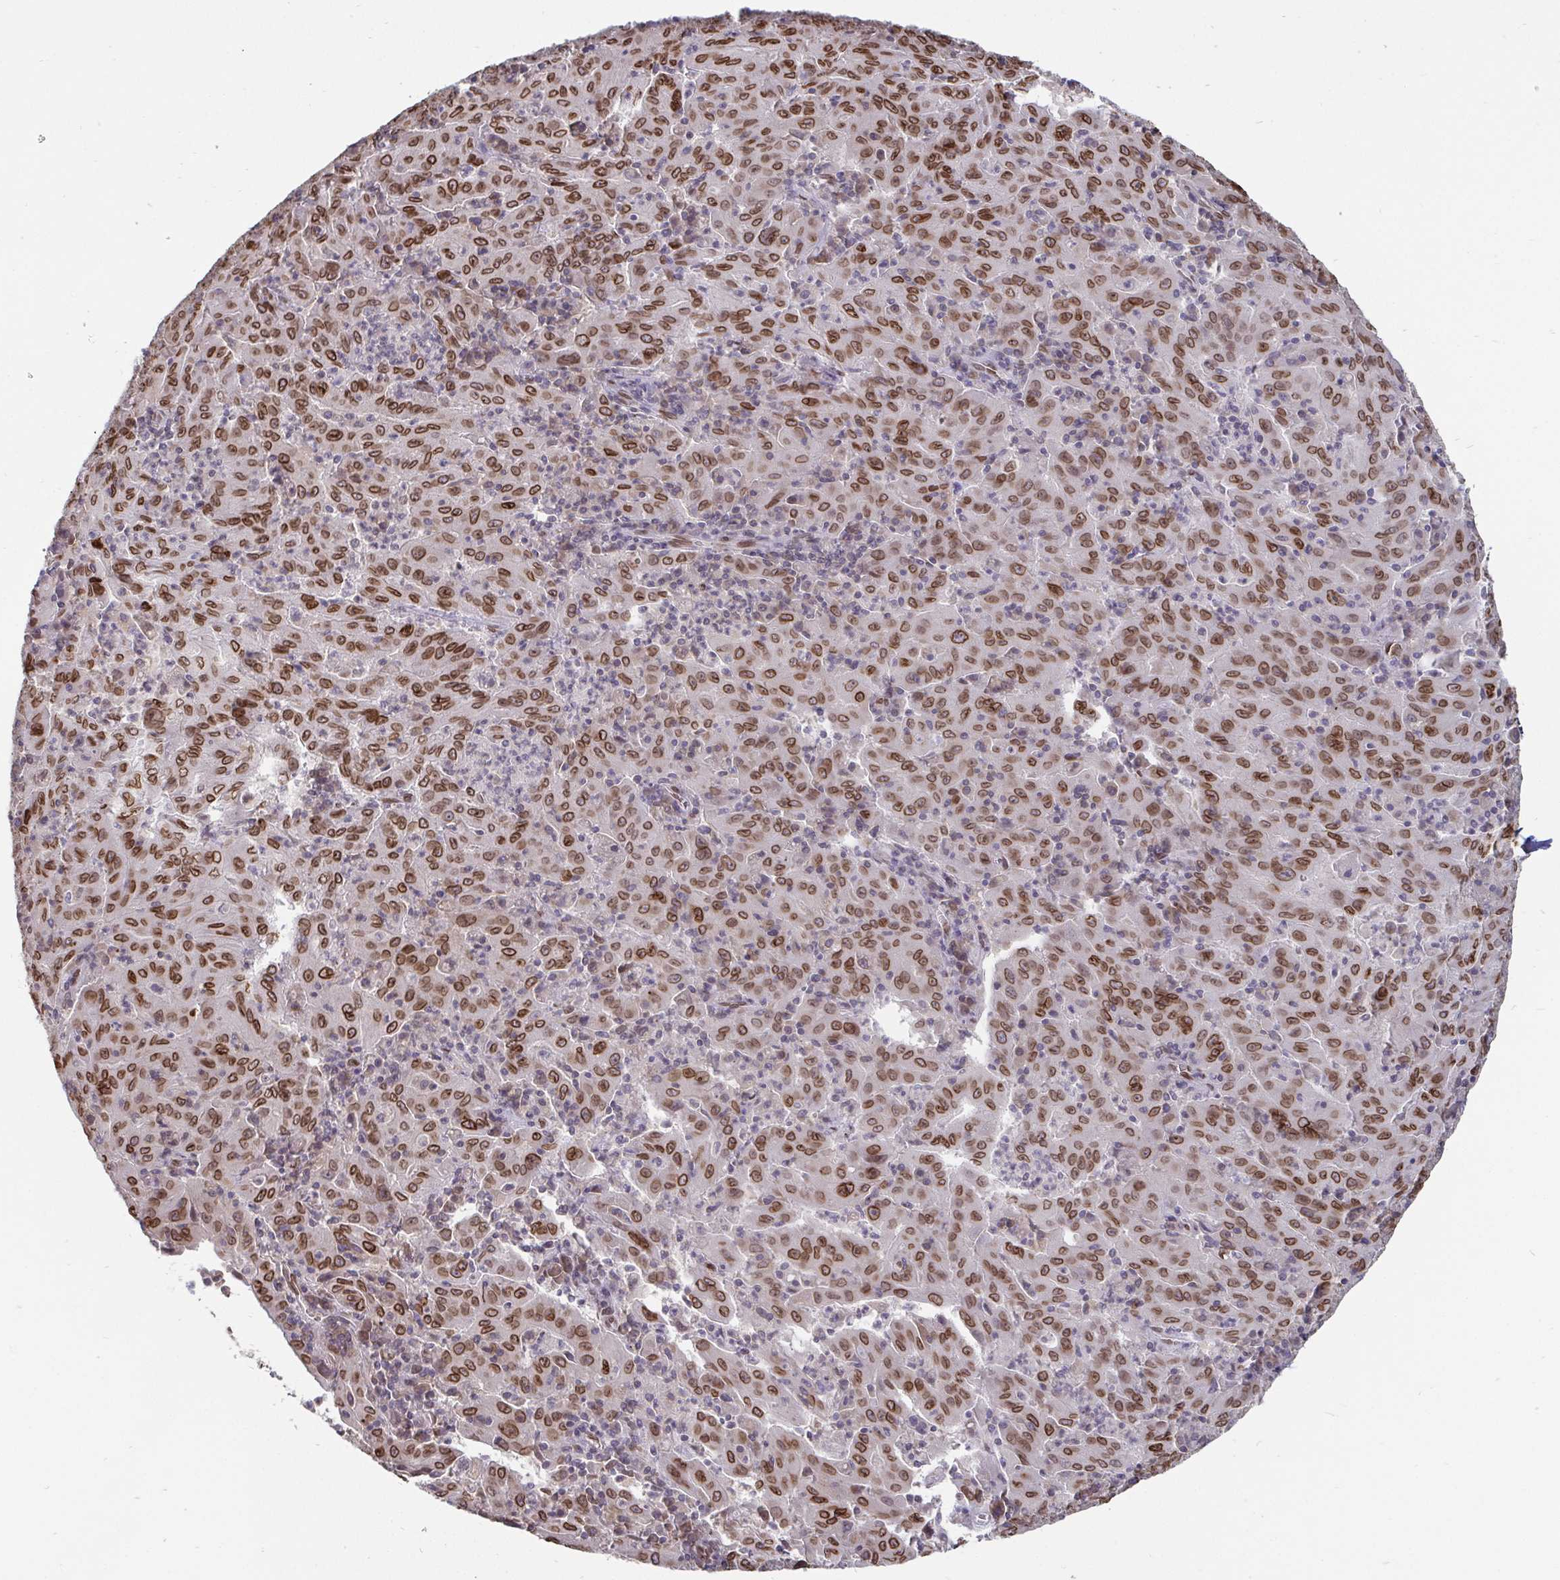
{"staining": {"intensity": "moderate", "quantity": ">75%", "location": "cytoplasmic/membranous,nuclear"}, "tissue": "pancreatic cancer", "cell_type": "Tumor cells", "image_type": "cancer", "snomed": [{"axis": "morphology", "description": "Adenocarcinoma, NOS"}, {"axis": "topography", "description": "Pancreas"}], "caption": "This photomicrograph displays pancreatic cancer (adenocarcinoma) stained with immunohistochemistry (IHC) to label a protein in brown. The cytoplasmic/membranous and nuclear of tumor cells show moderate positivity for the protein. Nuclei are counter-stained blue.", "gene": "EMD", "patient": {"sex": "male", "age": 63}}